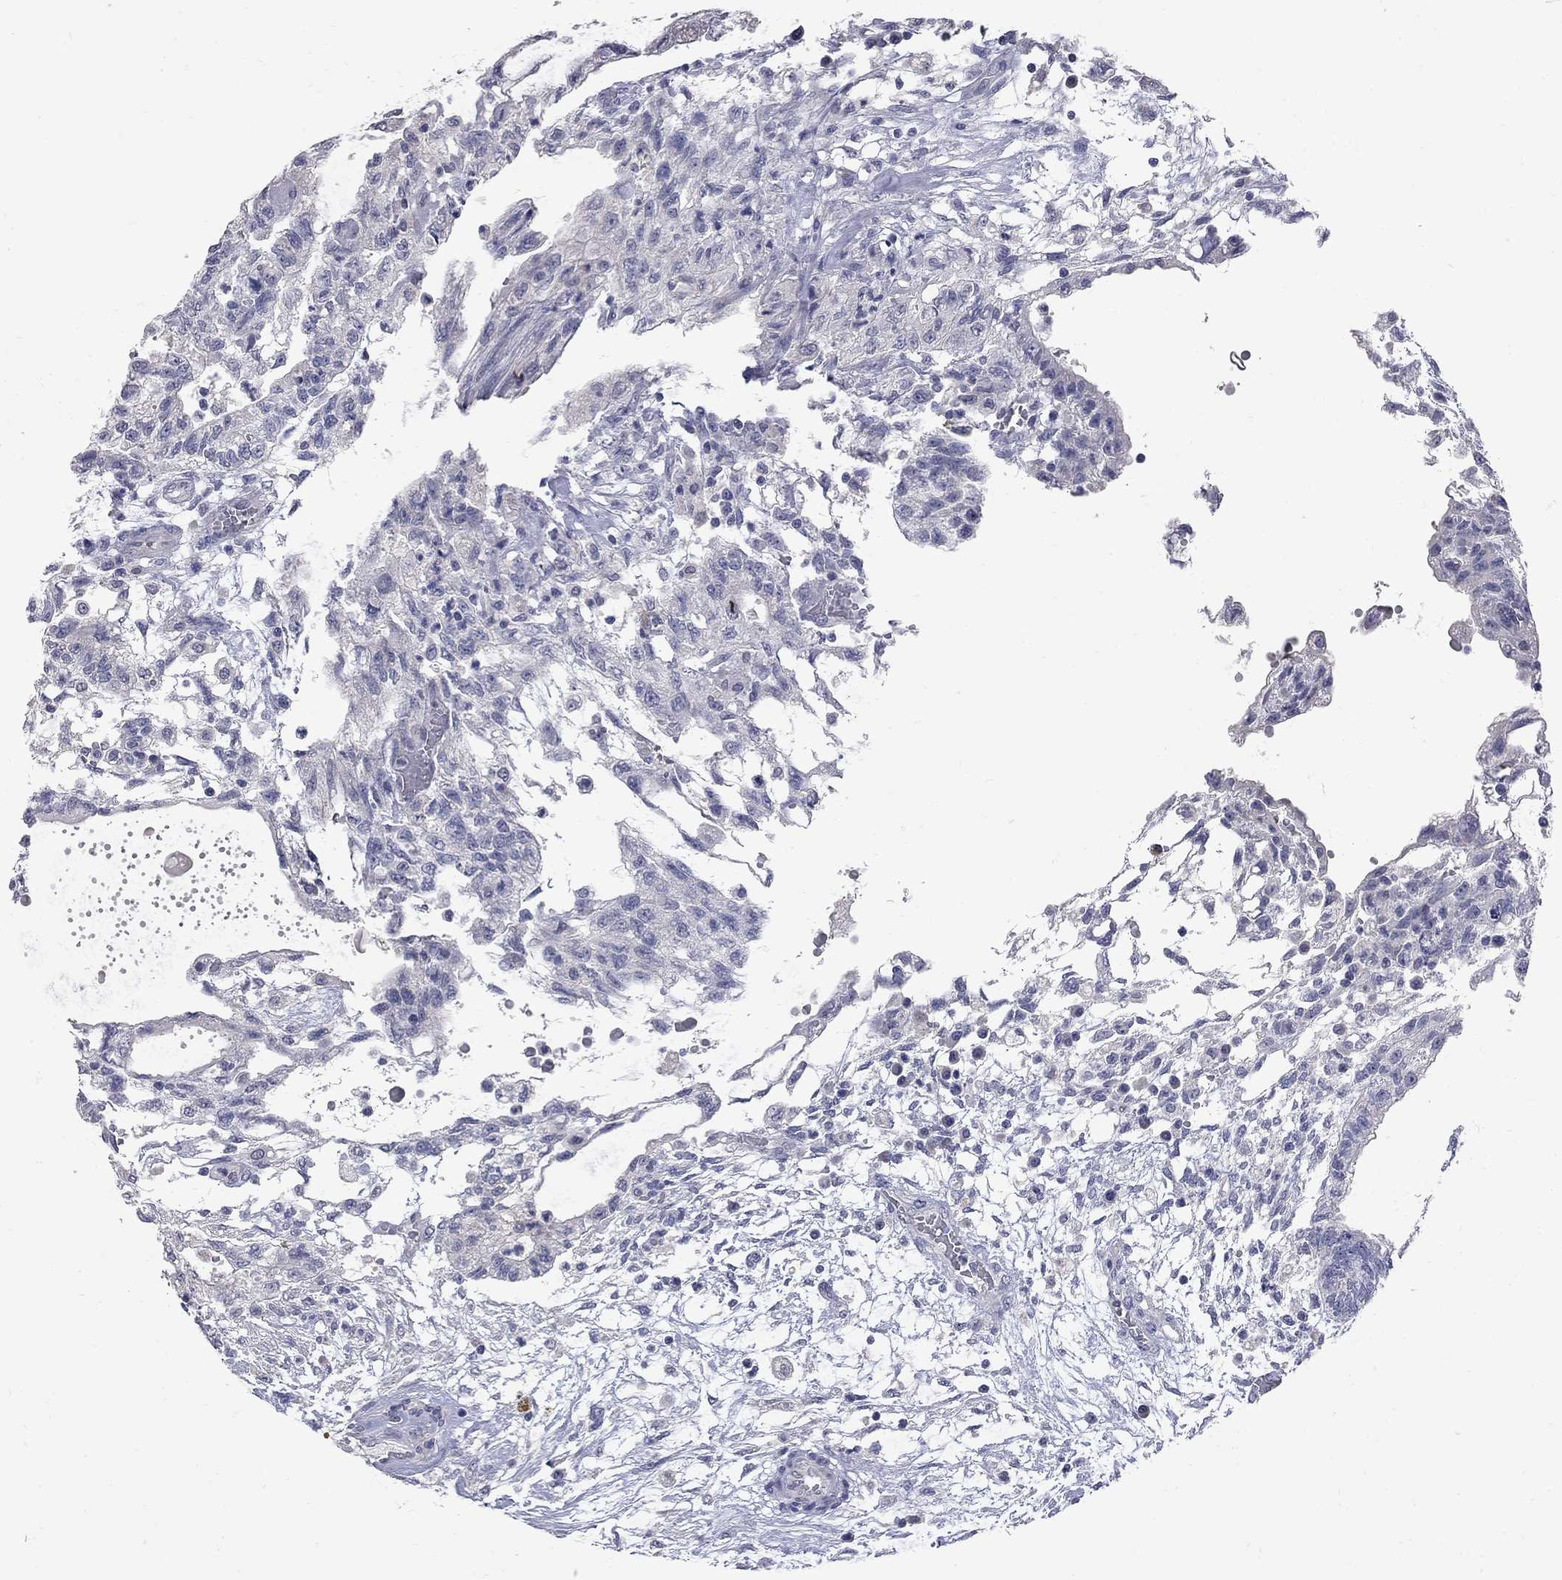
{"staining": {"intensity": "negative", "quantity": "none", "location": "none"}, "tissue": "testis cancer", "cell_type": "Tumor cells", "image_type": "cancer", "snomed": [{"axis": "morphology", "description": "Carcinoma, Embryonal, NOS"}, {"axis": "topography", "description": "Testis"}], "caption": "Immunohistochemical staining of human embryonal carcinoma (testis) exhibits no significant positivity in tumor cells.", "gene": "NOS2", "patient": {"sex": "male", "age": 32}}